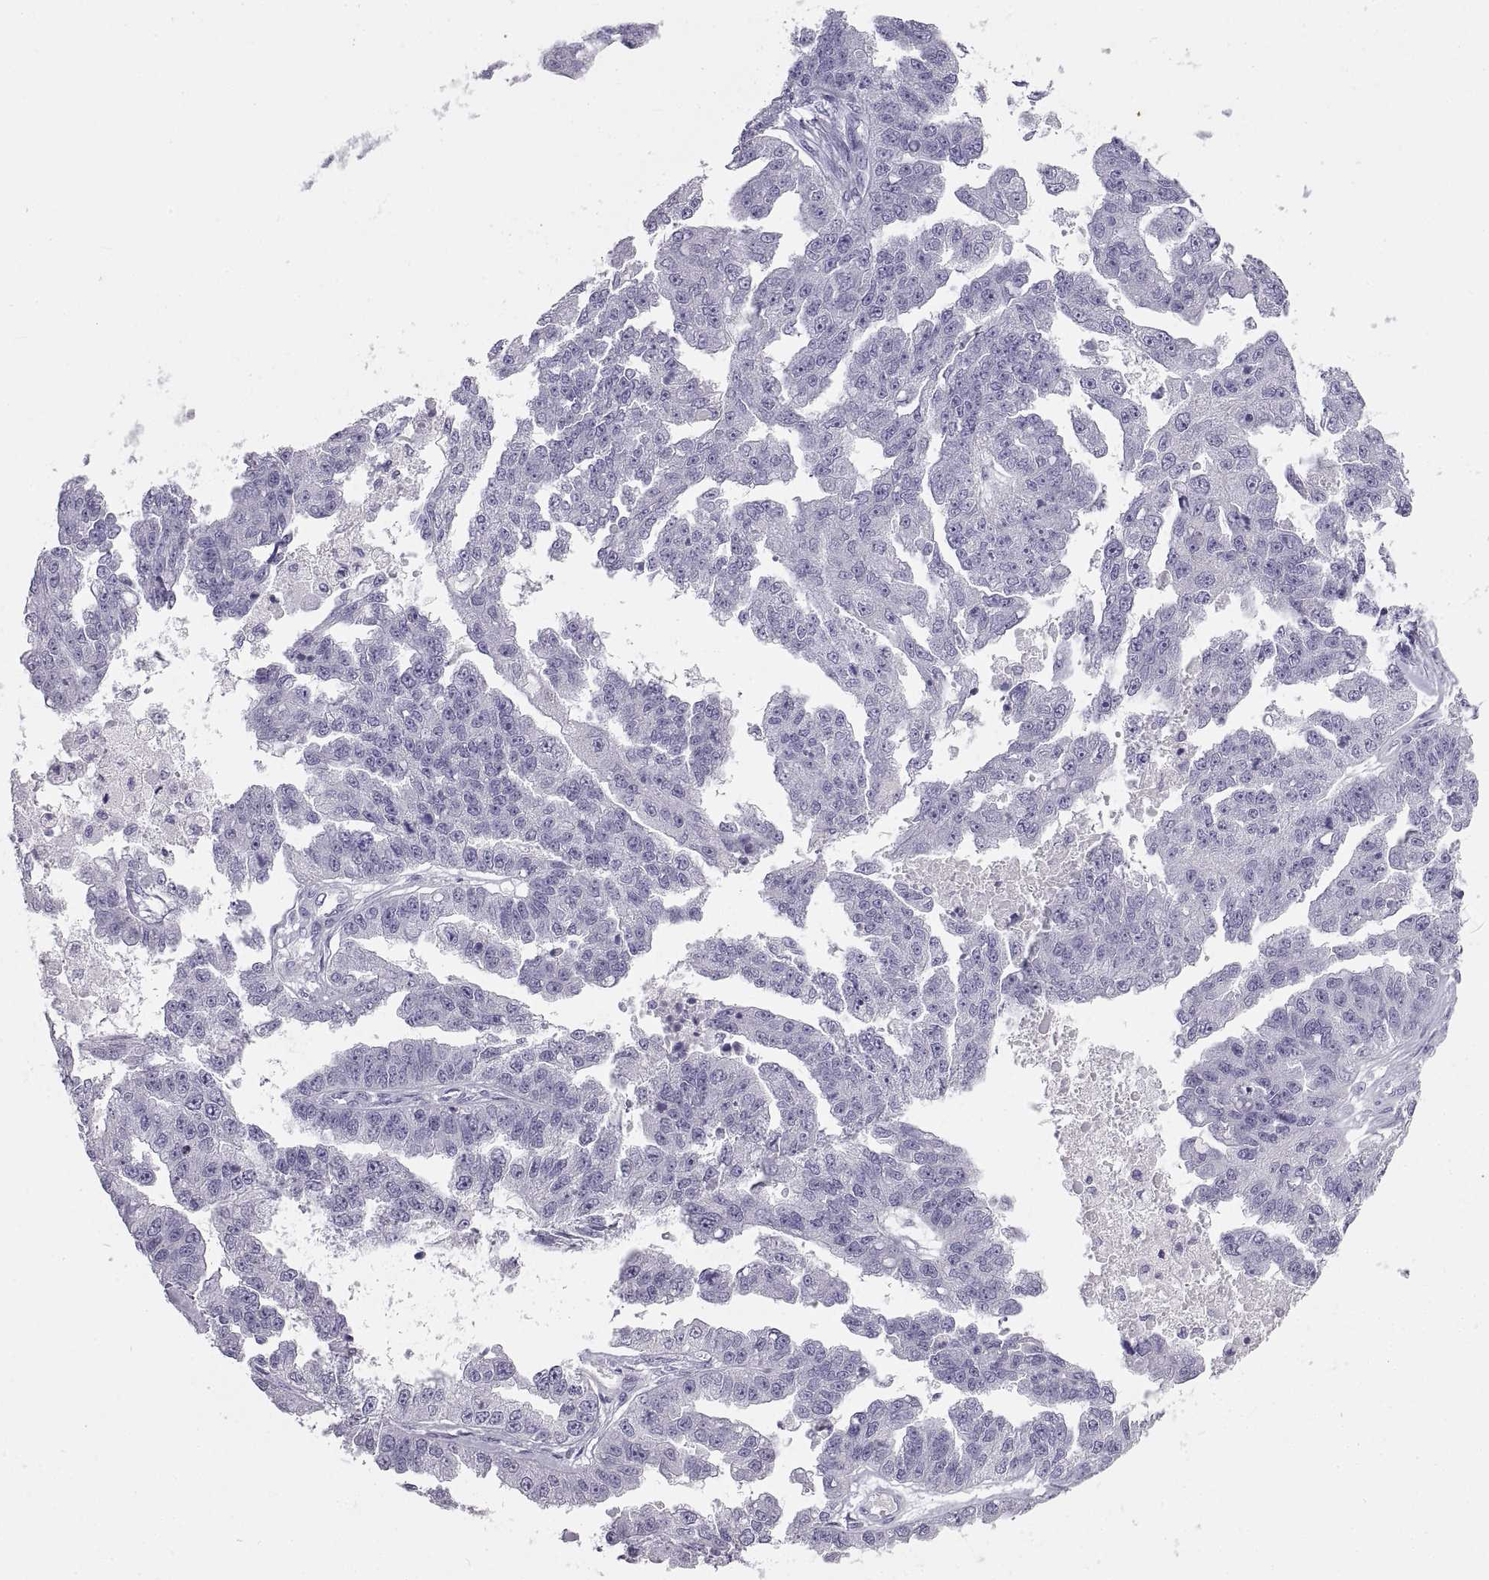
{"staining": {"intensity": "negative", "quantity": "none", "location": "none"}, "tissue": "ovarian cancer", "cell_type": "Tumor cells", "image_type": "cancer", "snomed": [{"axis": "morphology", "description": "Cystadenocarcinoma, serous, NOS"}, {"axis": "topography", "description": "Ovary"}], "caption": "Tumor cells are negative for brown protein staining in serous cystadenocarcinoma (ovarian). (DAB immunohistochemistry visualized using brightfield microscopy, high magnification).", "gene": "RLBP1", "patient": {"sex": "female", "age": 58}}